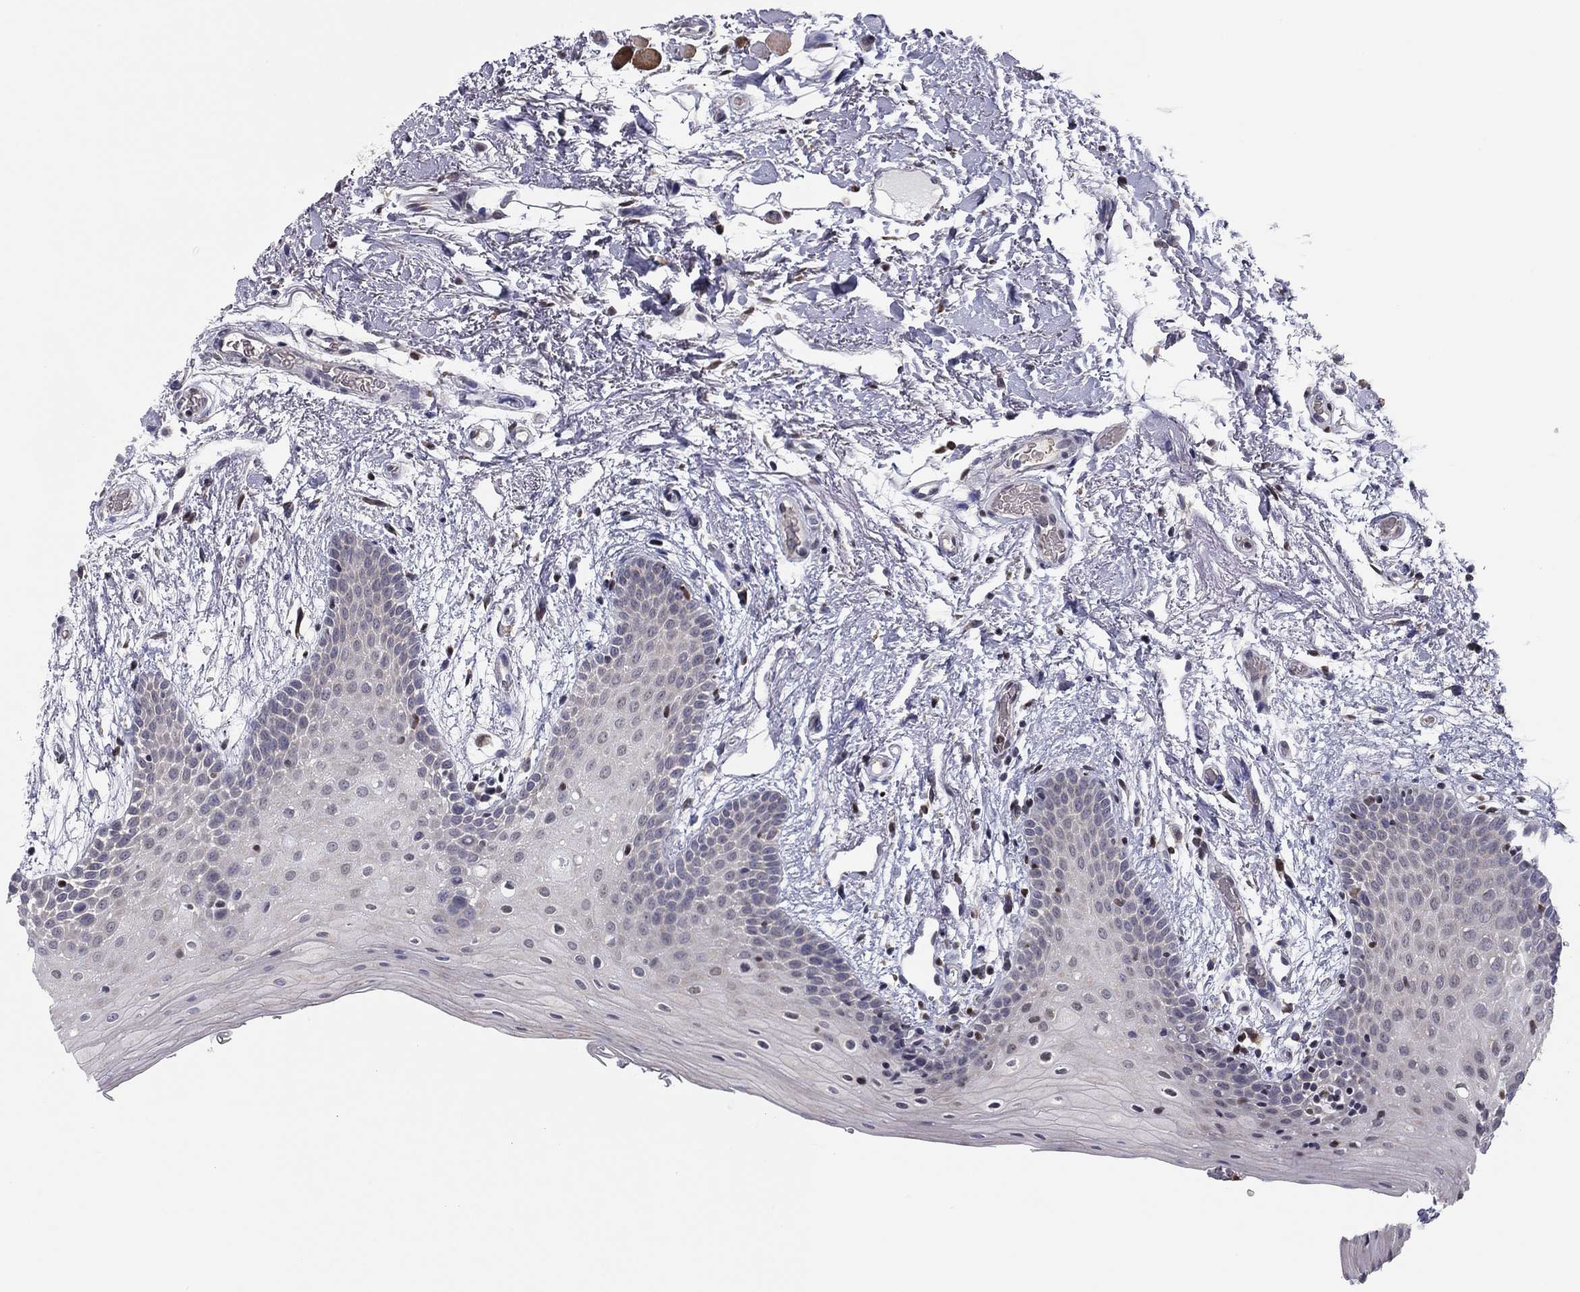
{"staining": {"intensity": "negative", "quantity": "none", "location": "none"}, "tissue": "oral mucosa", "cell_type": "Squamous epithelial cells", "image_type": "normal", "snomed": [{"axis": "morphology", "description": "Normal tissue, NOS"}, {"axis": "topography", "description": "Oral tissue"}, {"axis": "topography", "description": "Tounge, NOS"}], "caption": "There is no significant expression in squamous epithelial cells of oral mucosa. (Brightfield microscopy of DAB (3,3'-diaminobenzidine) immunohistochemistry (IHC) at high magnification).", "gene": "HSPB2", "patient": {"sex": "female", "age": 86}}